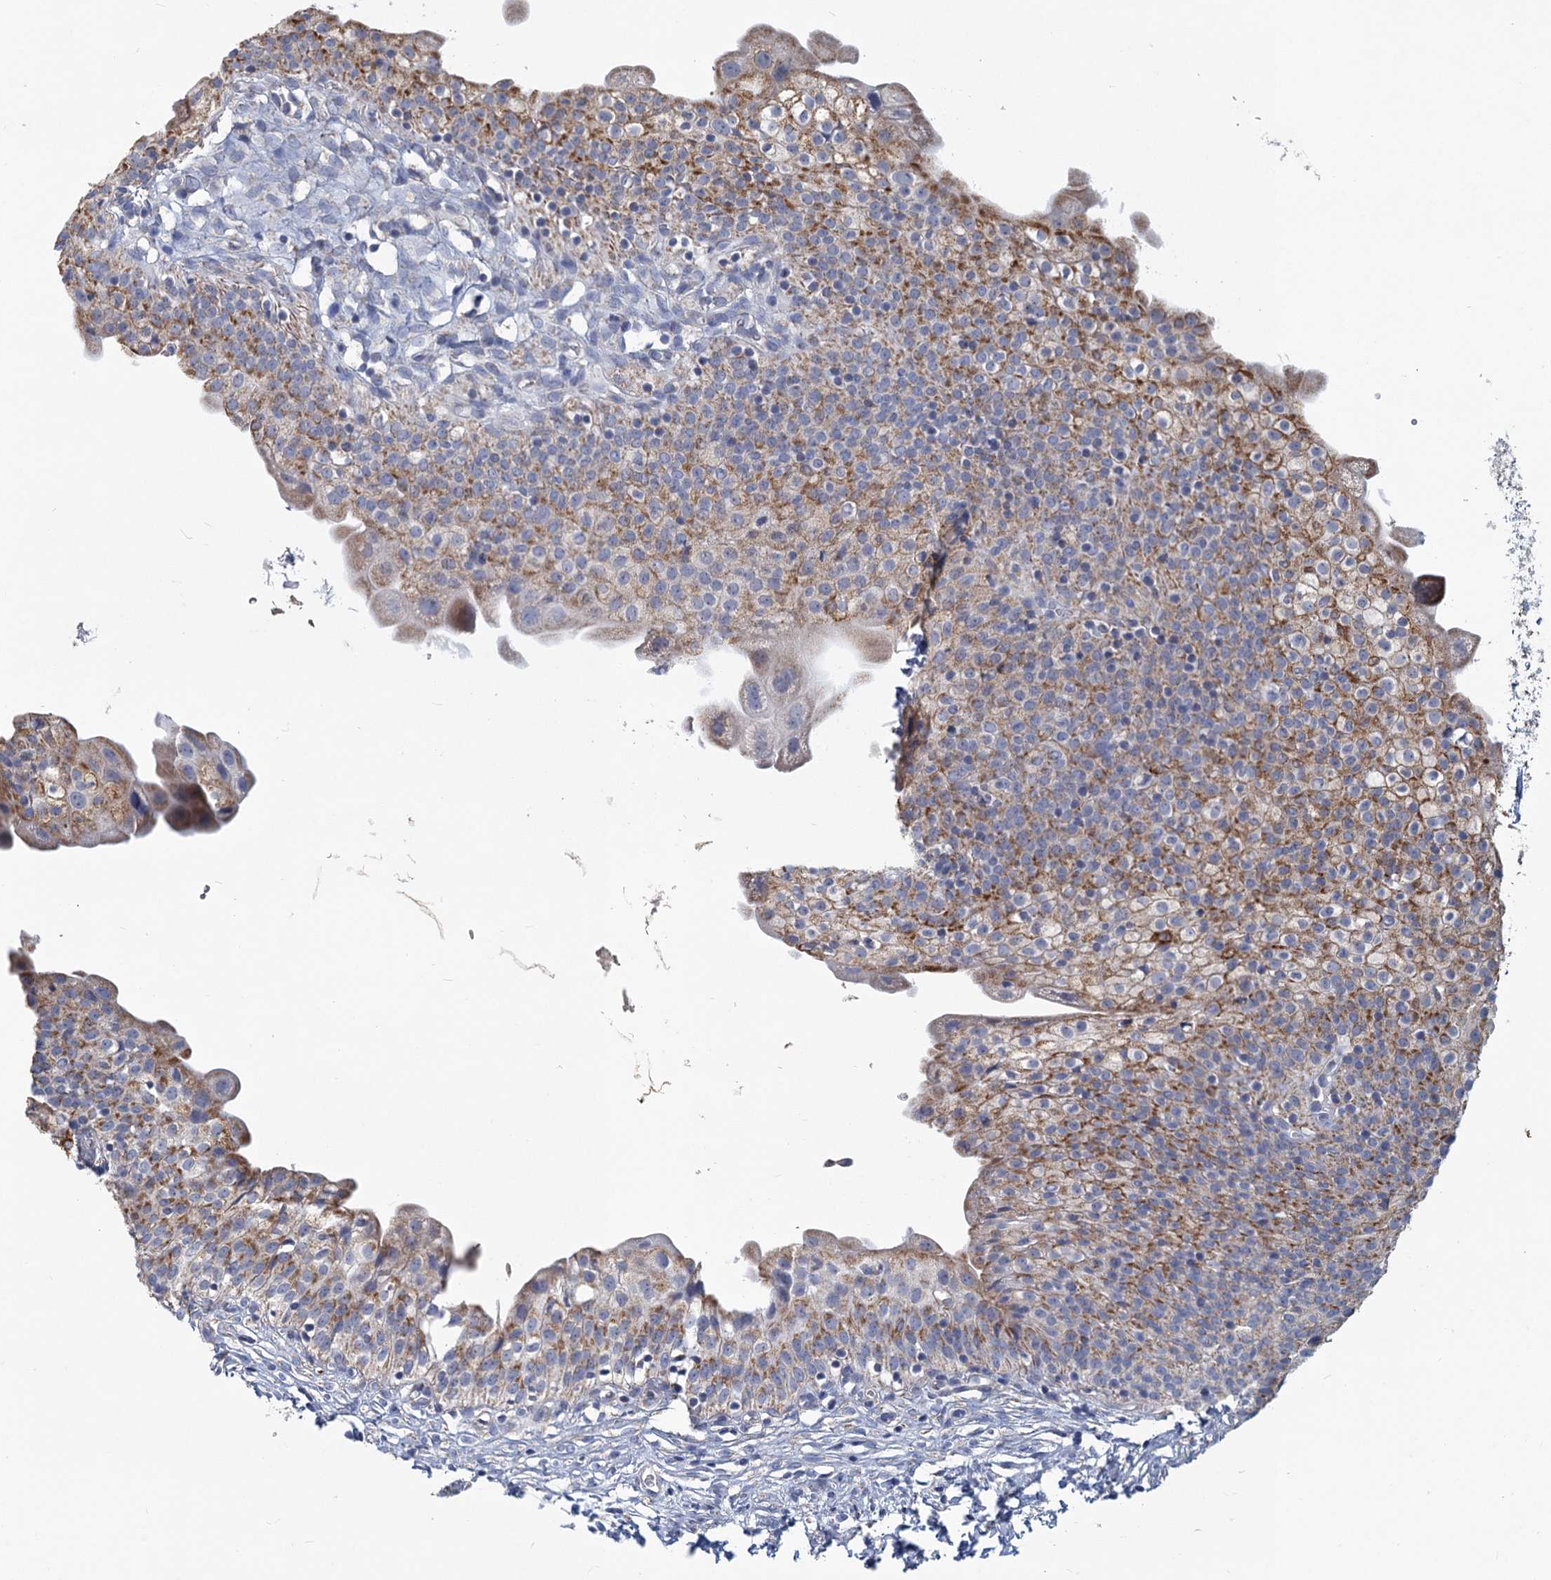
{"staining": {"intensity": "moderate", "quantity": ">75%", "location": "cytoplasmic/membranous"}, "tissue": "urinary bladder", "cell_type": "Urothelial cells", "image_type": "normal", "snomed": [{"axis": "morphology", "description": "Normal tissue, NOS"}, {"axis": "topography", "description": "Urinary bladder"}], "caption": "Protein expression analysis of benign urinary bladder demonstrates moderate cytoplasmic/membranous positivity in about >75% of urothelial cells.", "gene": "NDUFC2", "patient": {"sex": "male", "age": 55}}